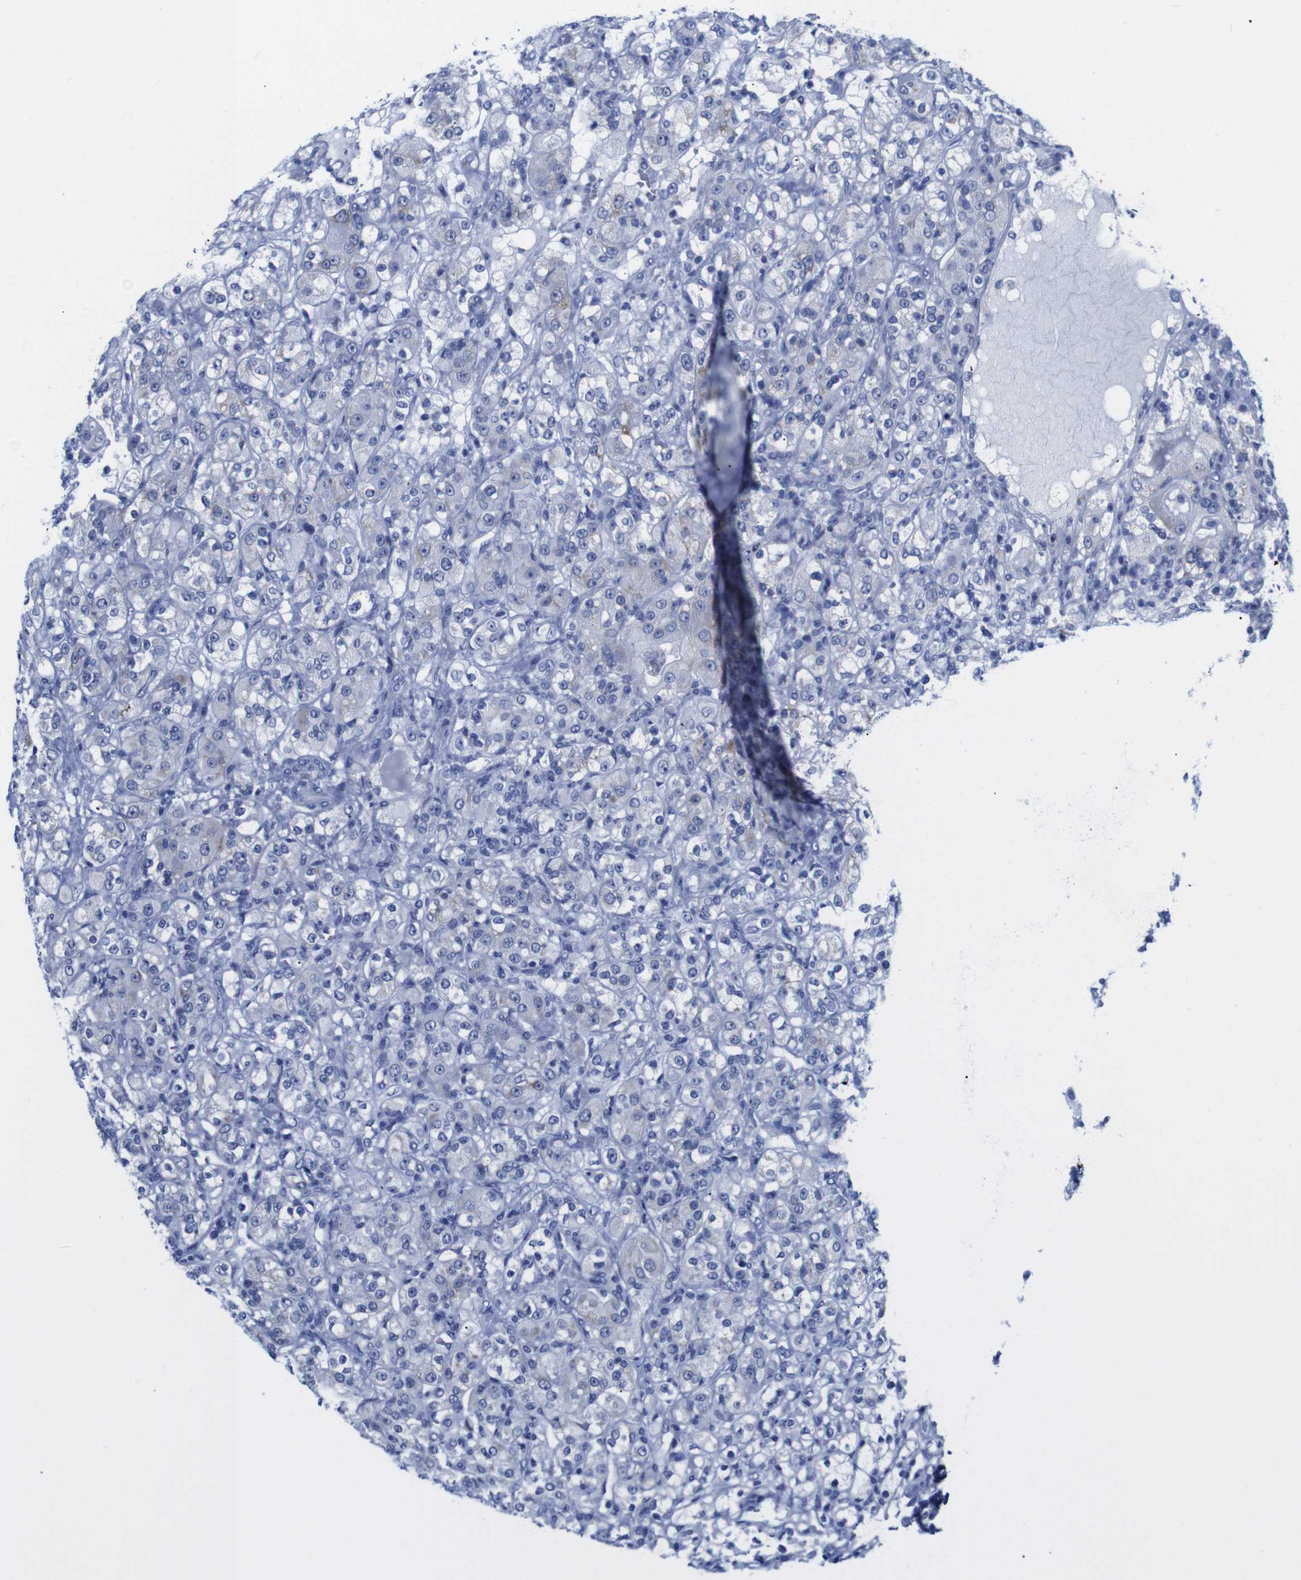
{"staining": {"intensity": "negative", "quantity": "none", "location": "none"}, "tissue": "renal cancer", "cell_type": "Tumor cells", "image_type": "cancer", "snomed": [{"axis": "morphology", "description": "Normal tissue, NOS"}, {"axis": "morphology", "description": "Adenocarcinoma, NOS"}, {"axis": "topography", "description": "Kidney"}], "caption": "Photomicrograph shows no significant protein staining in tumor cells of renal adenocarcinoma.", "gene": "LRRC55", "patient": {"sex": "male", "age": 61}}